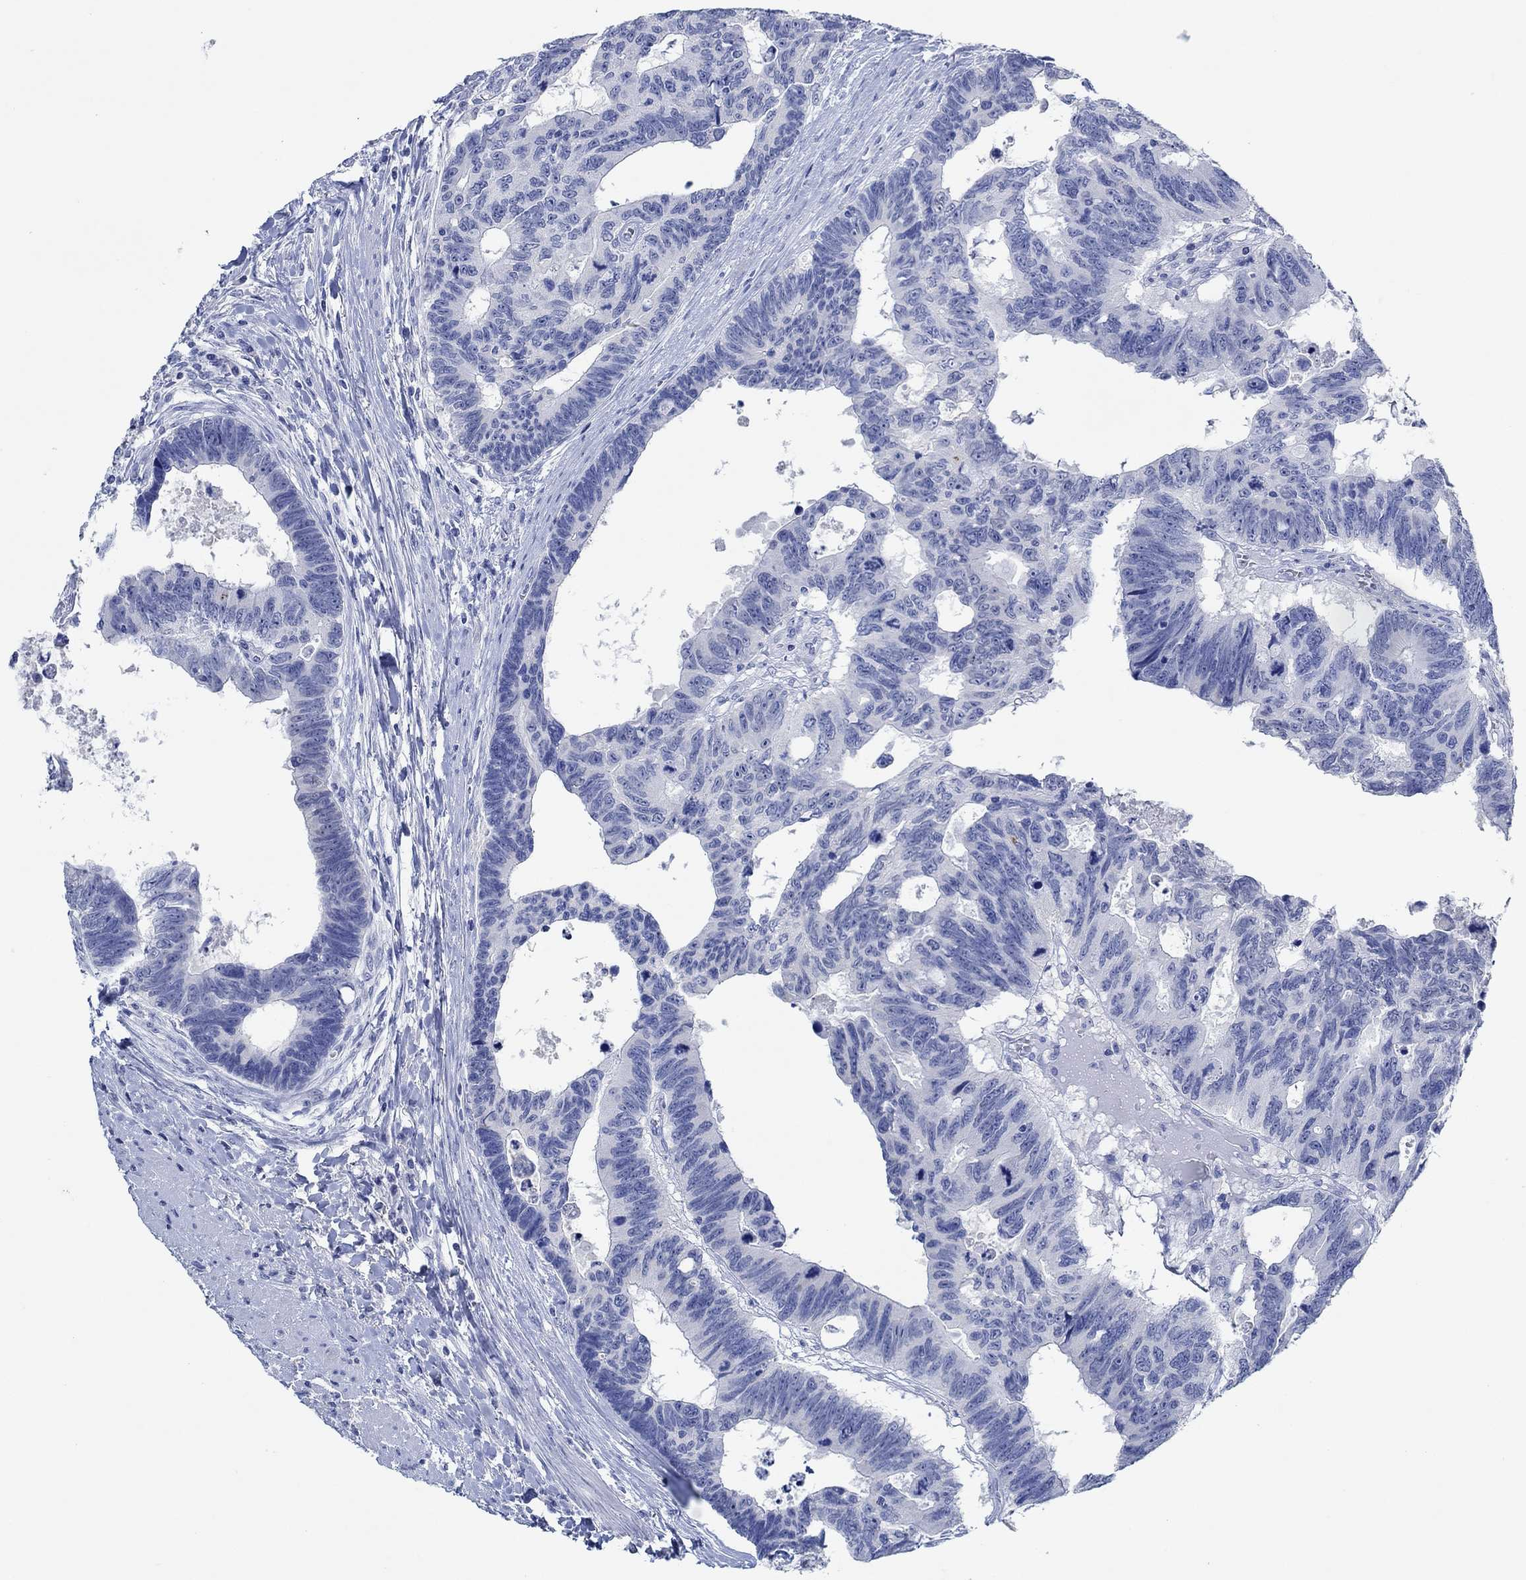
{"staining": {"intensity": "negative", "quantity": "none", "location": "none"}, "tissue": "colorectal cancer", "cell_type": "Tumor cells", "image_type": "cancer", "snomed": [{"axis": "morphology", "description": "Adenocarcinoma, NOS"}, {"axis": "topography", "description": "Colon"}], "caption": "Immunohistochemistry photomicrograph of human colorectal adenocarcinoma stained for a protein (brown), which shows no positivity in tumor cells. (Immunohistochemistry (ihc), brightfield microscopy, high magnification).", "gene": "PPP1R17", "patient": {"sex": "female", "age": 77}}